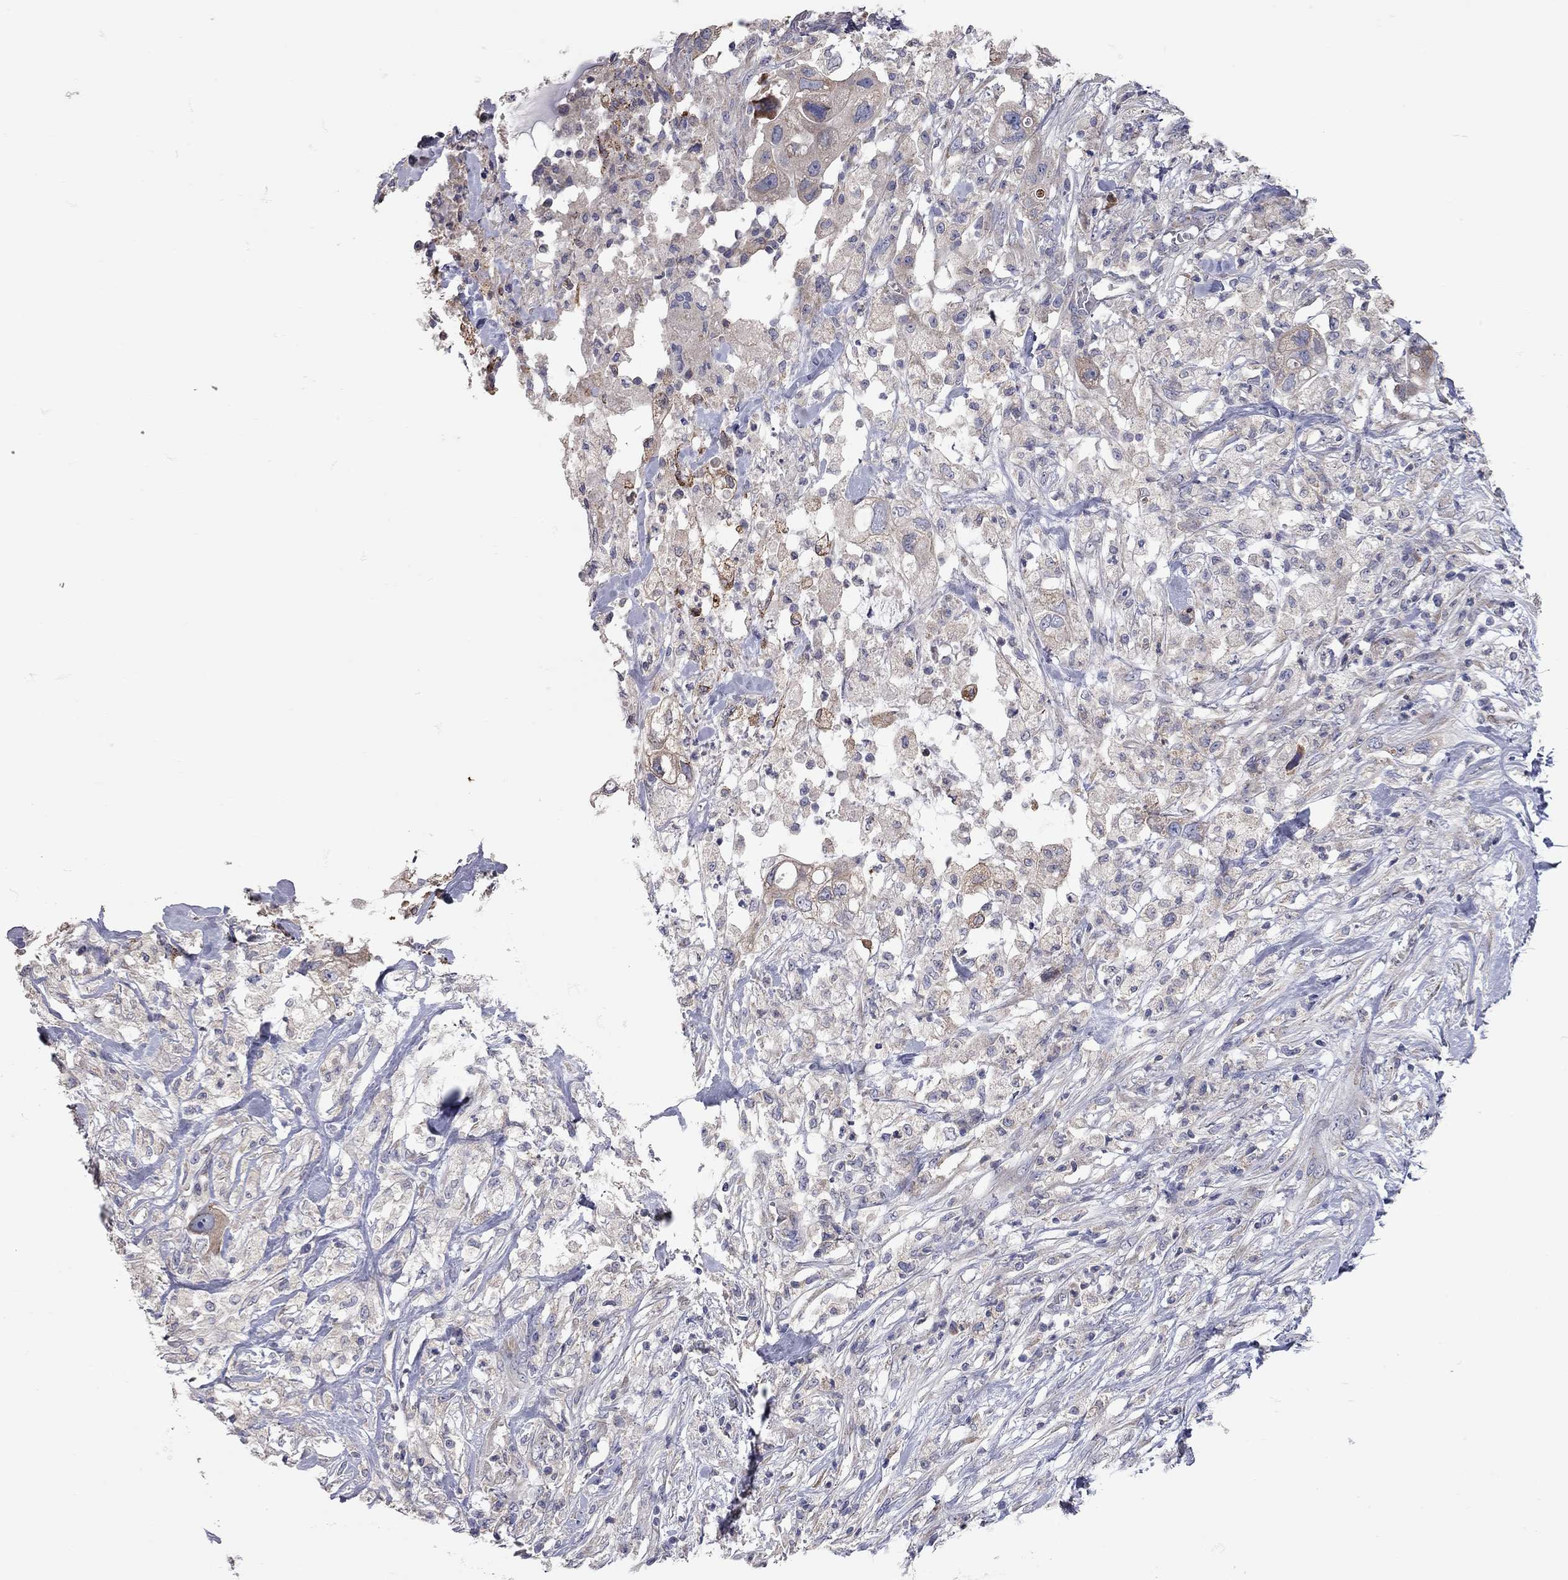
{"staining": {"intensity": "weak", "quantity": "<25%", "location": "cytoplasmic/membranous"}, "tissue": "pancreatic cancer", "cell_type": "Tumor cells", "image_type": "cancer", "snomed": [{"axis": "morphology", "description": "Adenocarcinoma, NOS"}, {"axis": "topography", "description": "Pancreas"}], "caption": "Immunohistochemistry image of neoplastic tissue: human adenocarcinoma (pancreatic) stained with DAB shows no significant protein expression in tumor cells.", "gene": "XAGE2", "patient": {"sex": "female", "age": 72}}